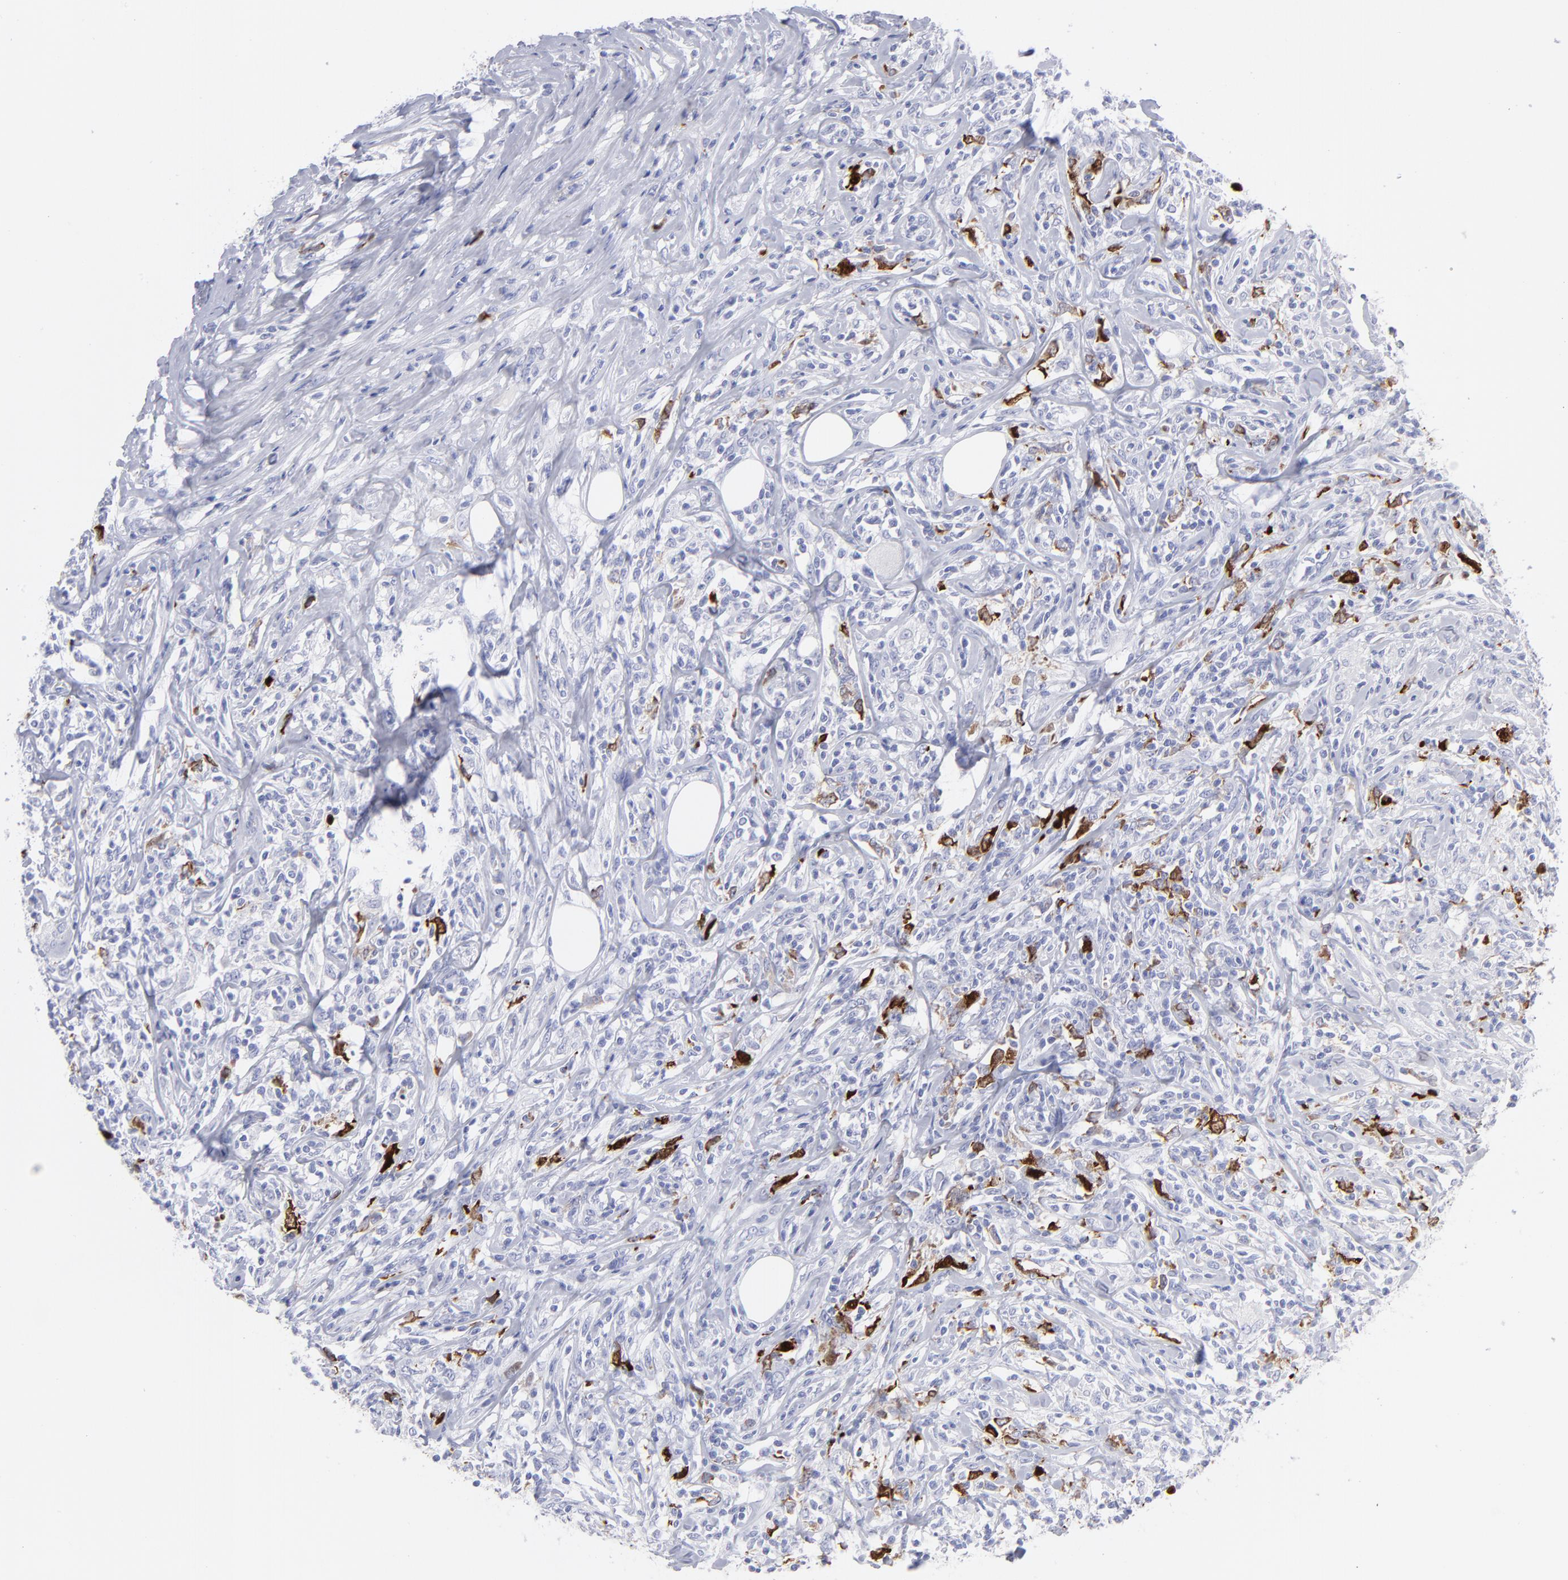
{"staining": {"intensity": "strong", "quantity": "<25%", "location": "cytoplasmic/membranous"}, "tissue": "lymphoma", "cell_type": "Tumor cells", "image_type": "cancer", "snomed": [{"axis": "morphology", "description": "Malignant lymphoma, non-Hodgkin's type, High grade"}, {"axis": "topography", "description": "Lymph node"}], "caption": "A micrograph showing strong cytoplasmic/membranous staining in about <25% of tumor cells in lymphoma, as visualized by brown immunohistochemical staining.", "gene": "CCNB1", "patient": {"sex": "female", "age": 84}}